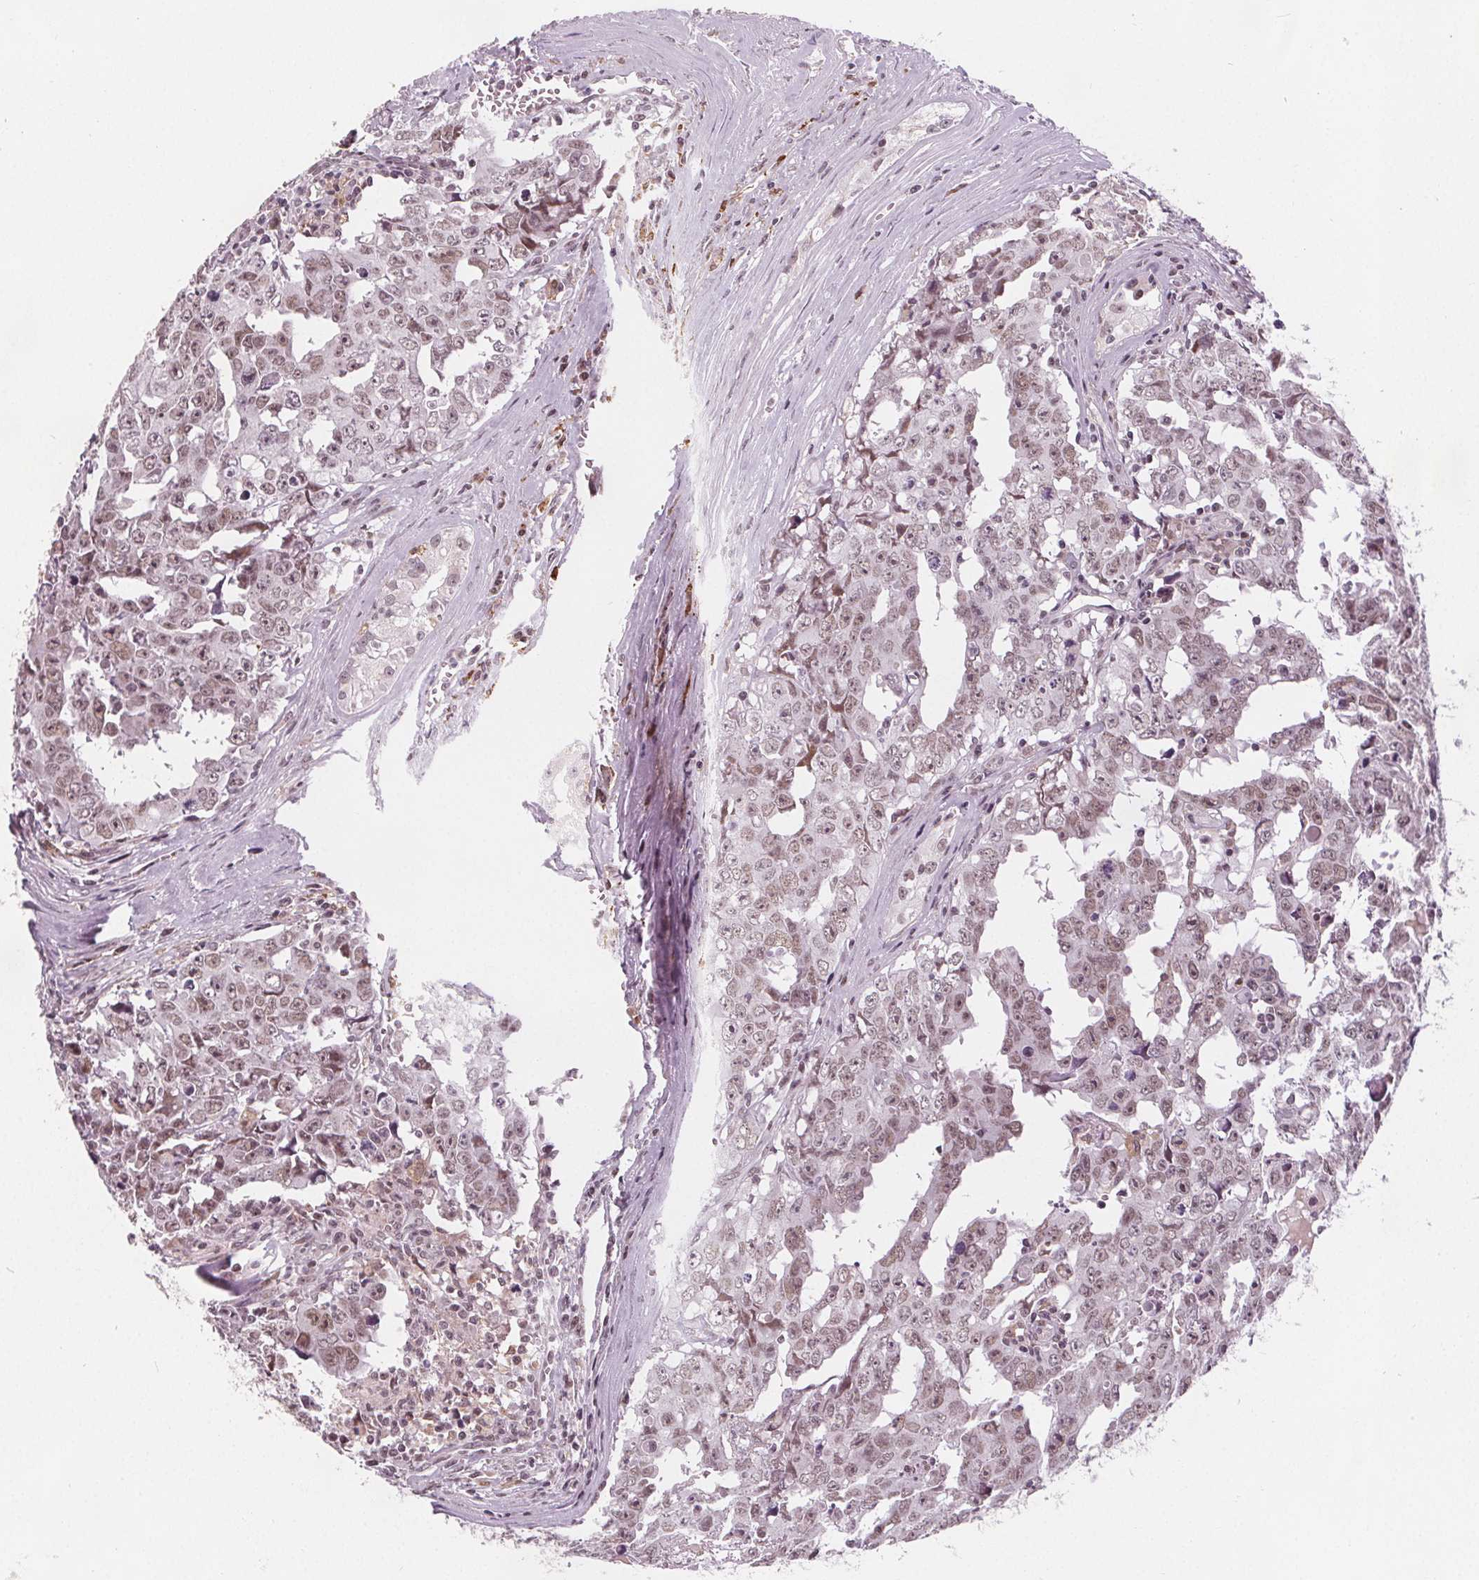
{"staining": {"intensity": "moderate", "quantity": "25%-75%", "location": "nuclear"}, "tissue": "testis cancer", "cell_type": "Tumor cells", "image_type": "cancer", "snomed": [{"axis": "morphology", "description": "Carcinoma, Embryonal, NOS"}, {"axis": "topography", "description": "Testis"}], "caption": "Immunohistochemistry (IHC) (DAB (3,3'-diaminobenzidine)) staining of human testis cancer (embryonal carcinoma) shows moderate nuclear protein expression in approximately 25%-75% of tumor cells.", "gene": "DPM2", "patient": {"sex": "male", "age": 22}}